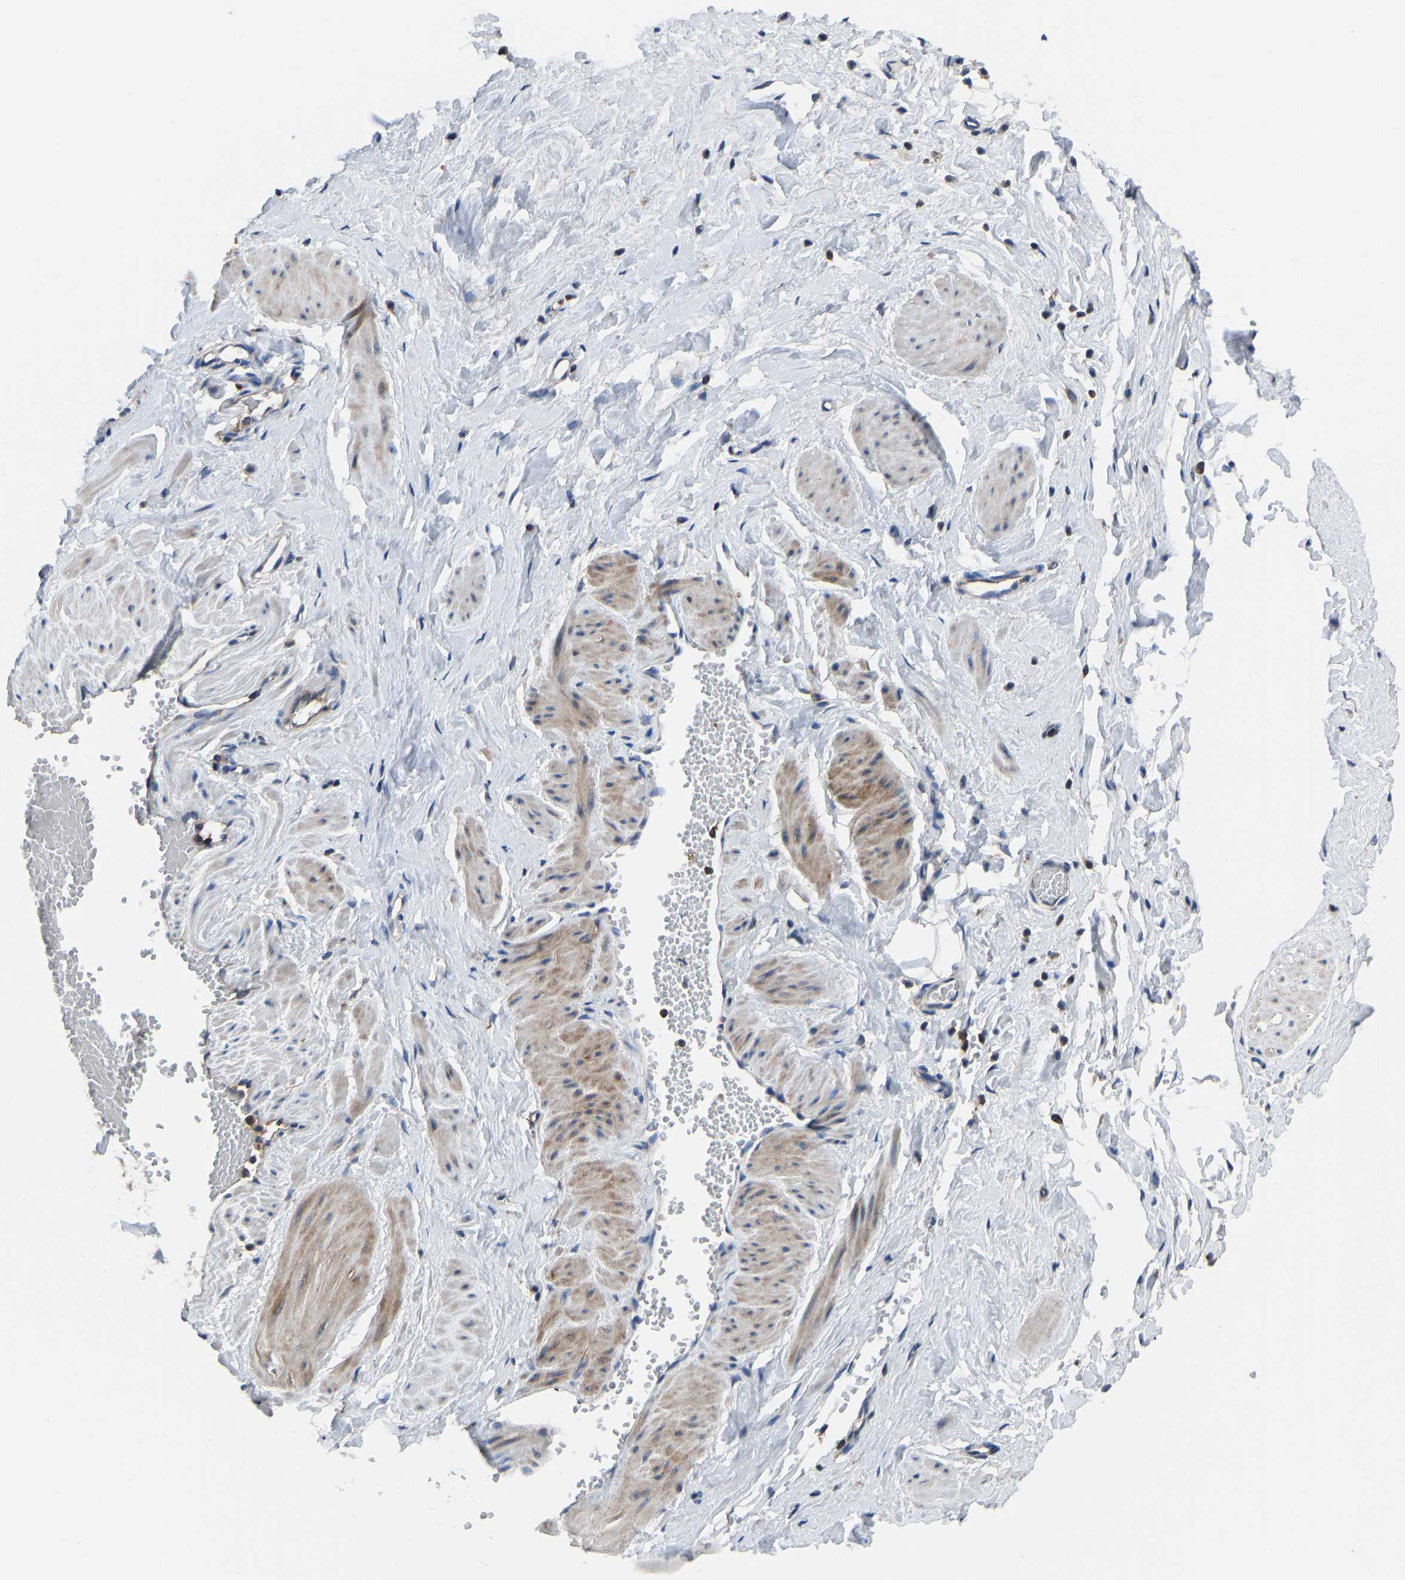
{"staining": {"intensity": "negative", "quantity": "none", "location": "none"}, "tissue": "adipose tissue", "cell_type": "Adipocytes", "image_type": "normal", "snomed": [{"axis": "morphology", "description": "Normal tissue, NOS"}, {"axis": "topography", "description": "Soft tissue"}, {"axis": "topography", "description": "Vascular tissue"}], "caption": "Human adipose tissue stained for a protein using IHC displays no positivity in adipocytes.", "gene": "PRKAR1A", "patient": {"sex": "female", "age": 35}}